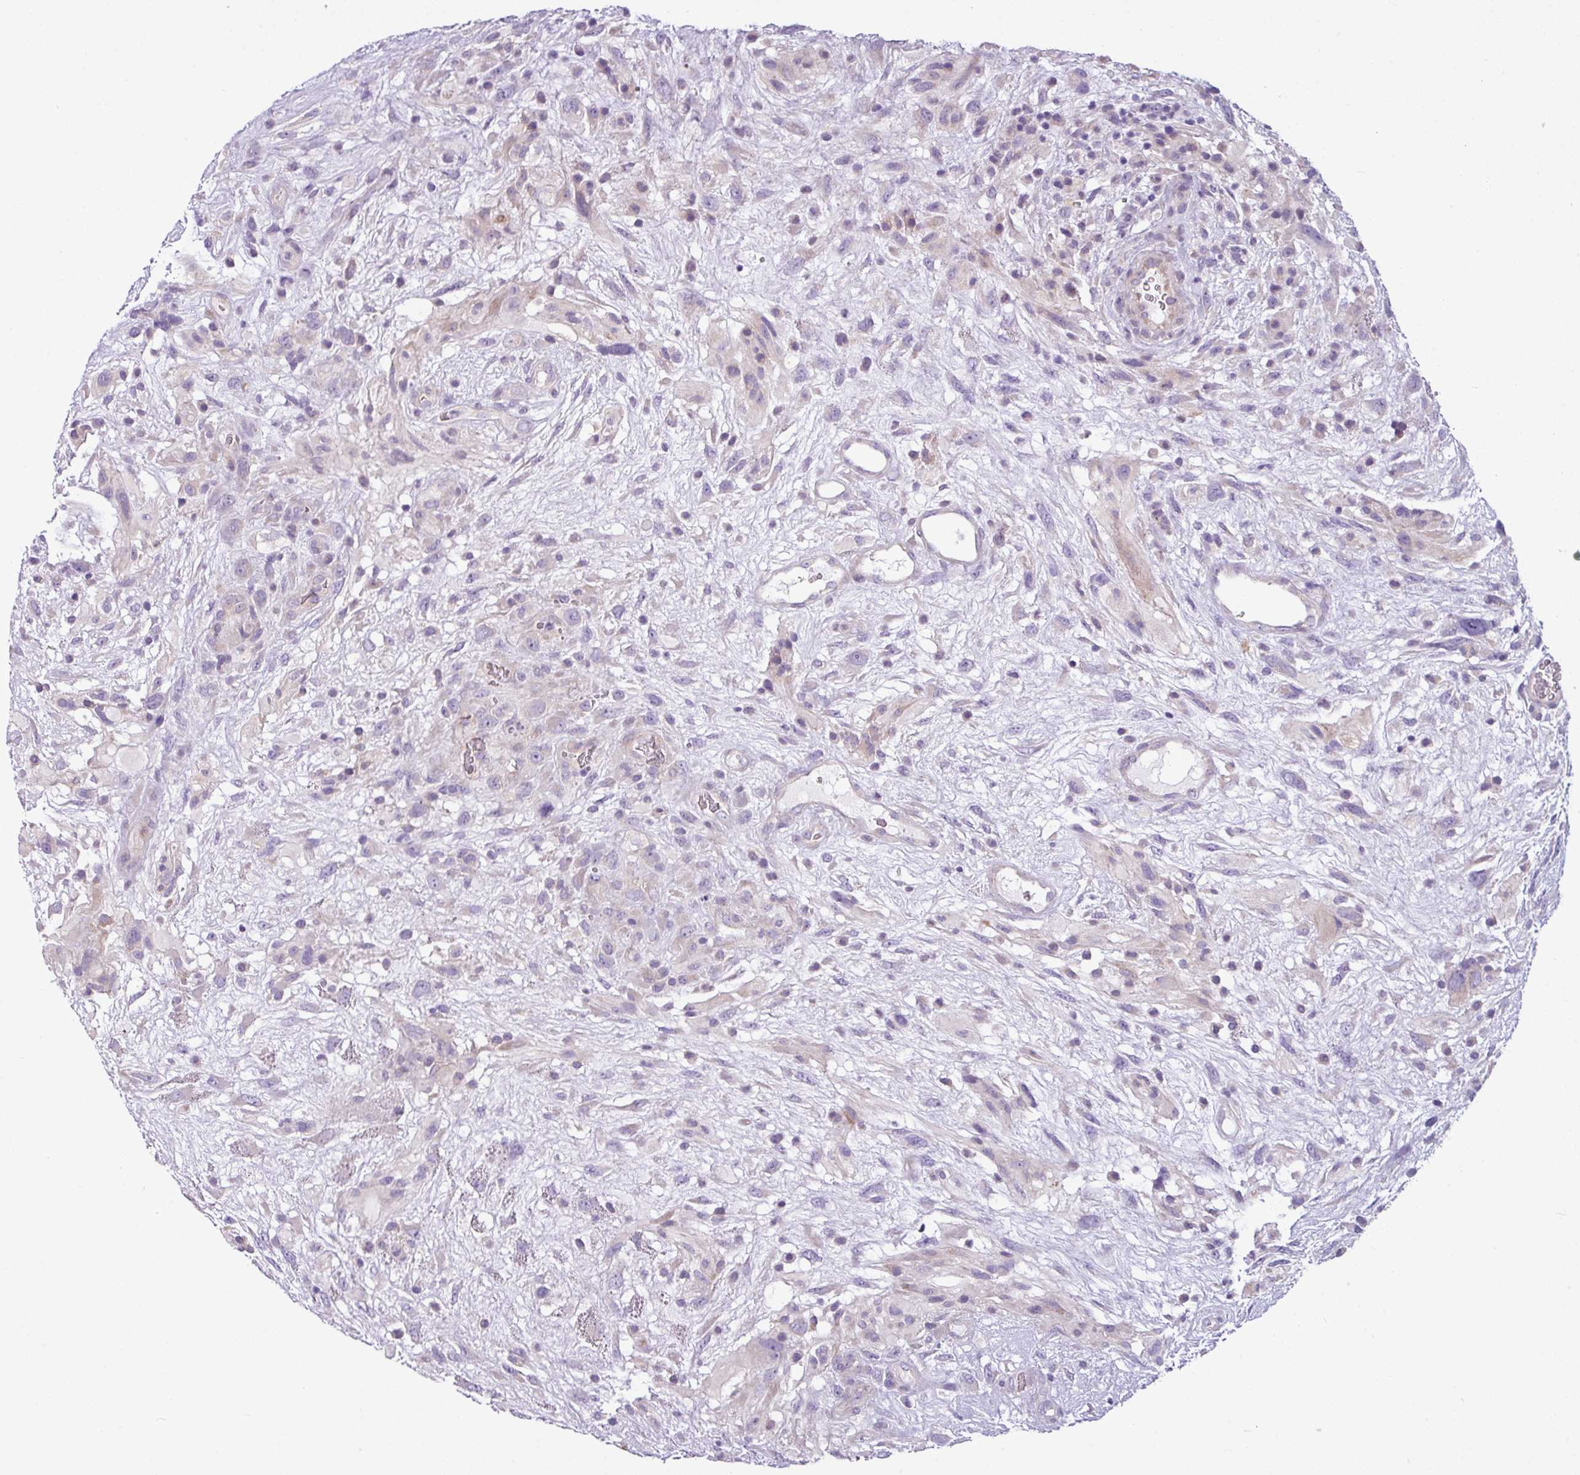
{"staining": {"intensity": "negative", "quantity": "none", "location": "none"}, "tissue": "glioma", "cell_type": "Tumor cells", "image_type": "cancer", "snomed": [{"axis": "morphology", "description": "Glioma, malignant, High grade"}, {"axis": "topography", "description": "Brain"}], "caption": "The immunohistochemistry (IHC) image has no significant positivity in tumor cells of glioma tissue. (Stains: DAB IHC with hematoxylin counter stain, Microscopy: brightfield microscopy at high magnification).", "gene": "TOR1AIP2", "patient": {"sex": "male", "age": 61}}